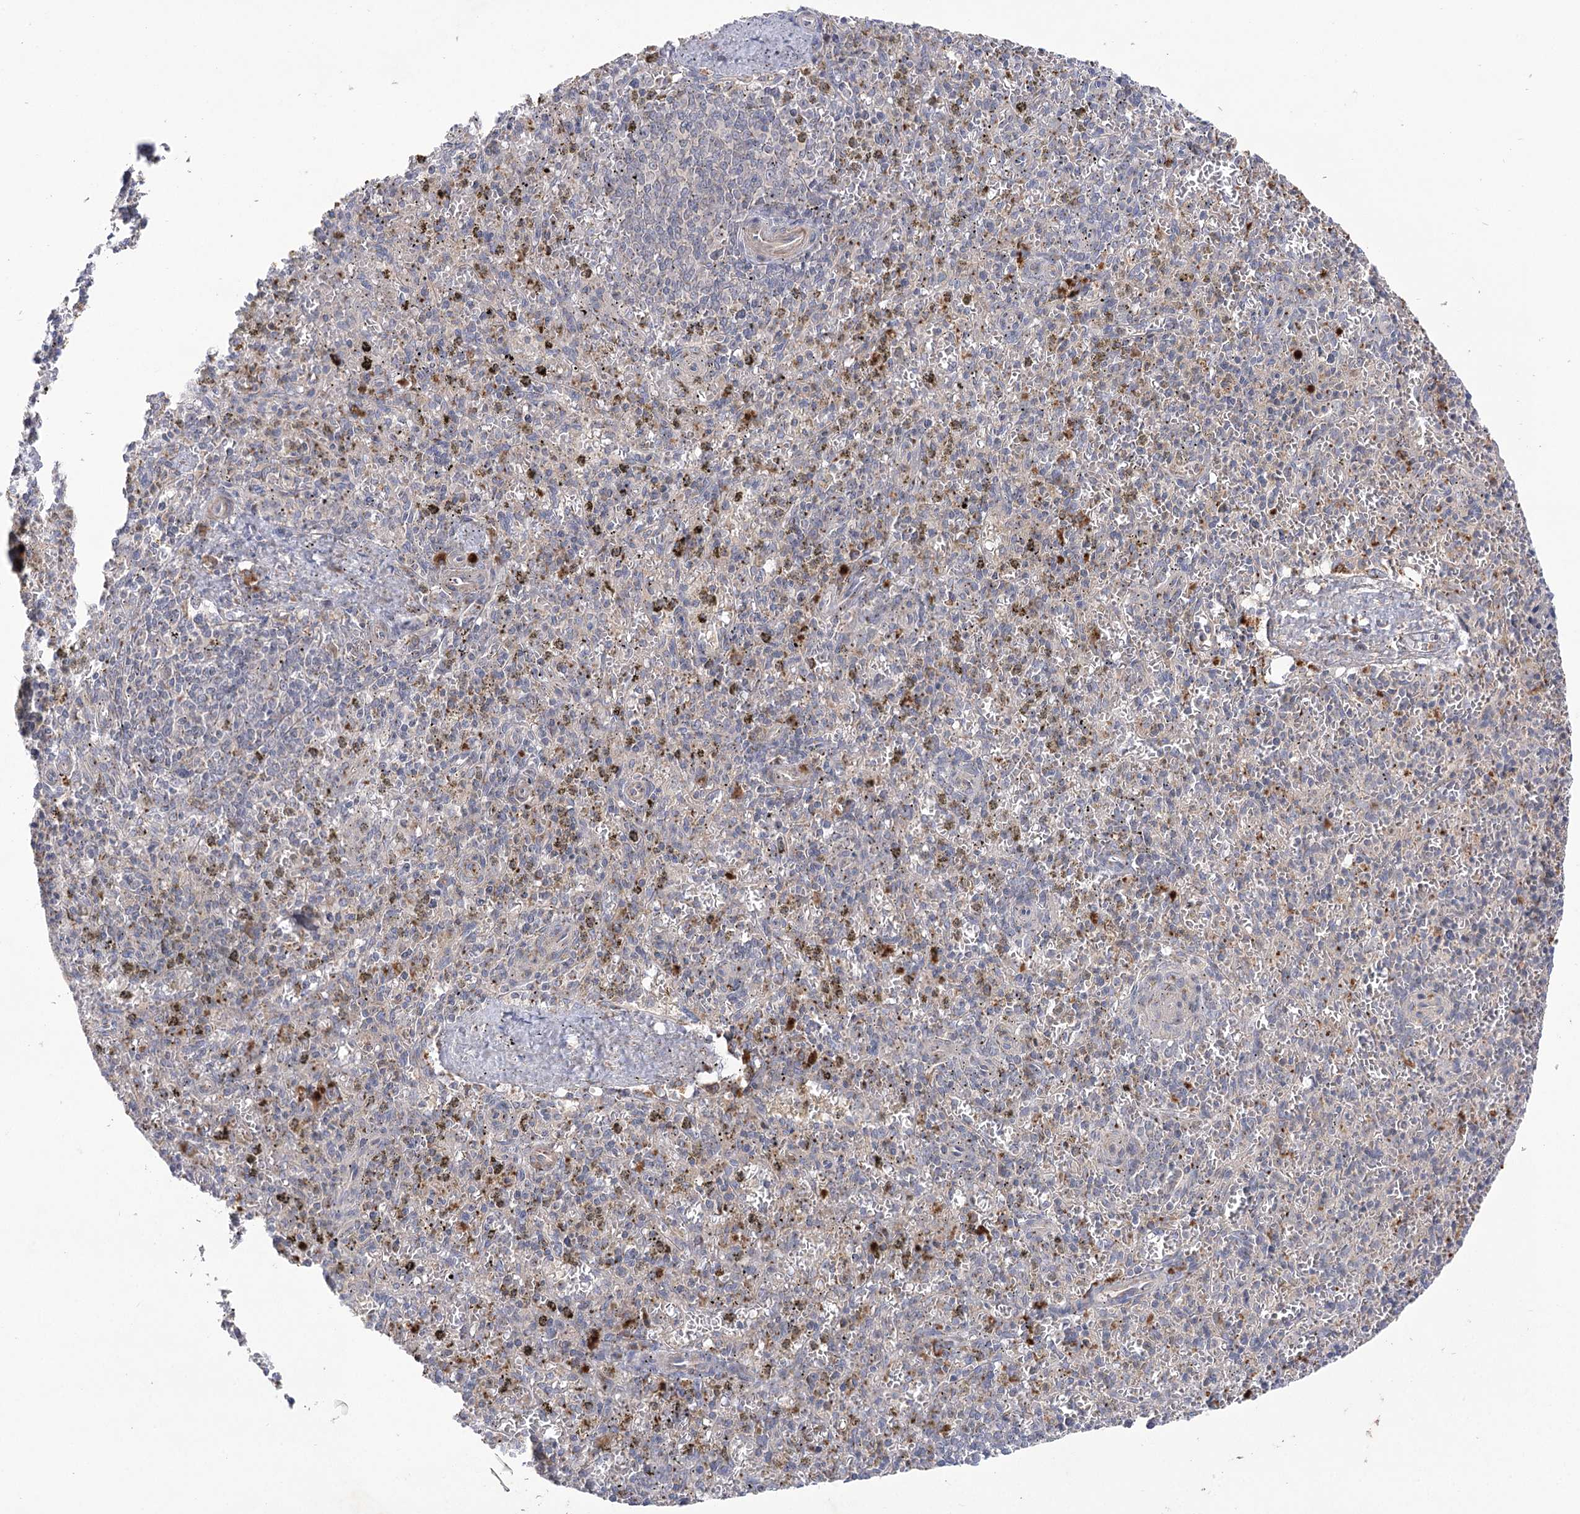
{"staining": {"intensity": "negative", "quantity": "none", "location": "none"}, "tissue": "spleen", "cell_type": "Cells in red pulp", "image_type": "normal", "snomed": [{"axis": "morphology", "description": "Normal tissue, NOS"}, {"axis": "topography", "description": "Spleen"}], "caption": "The image shows no significant staining in cells in red pulp of spleen.", "gene": "GBF1", "patient": {"sex": "male", "age": 72}}